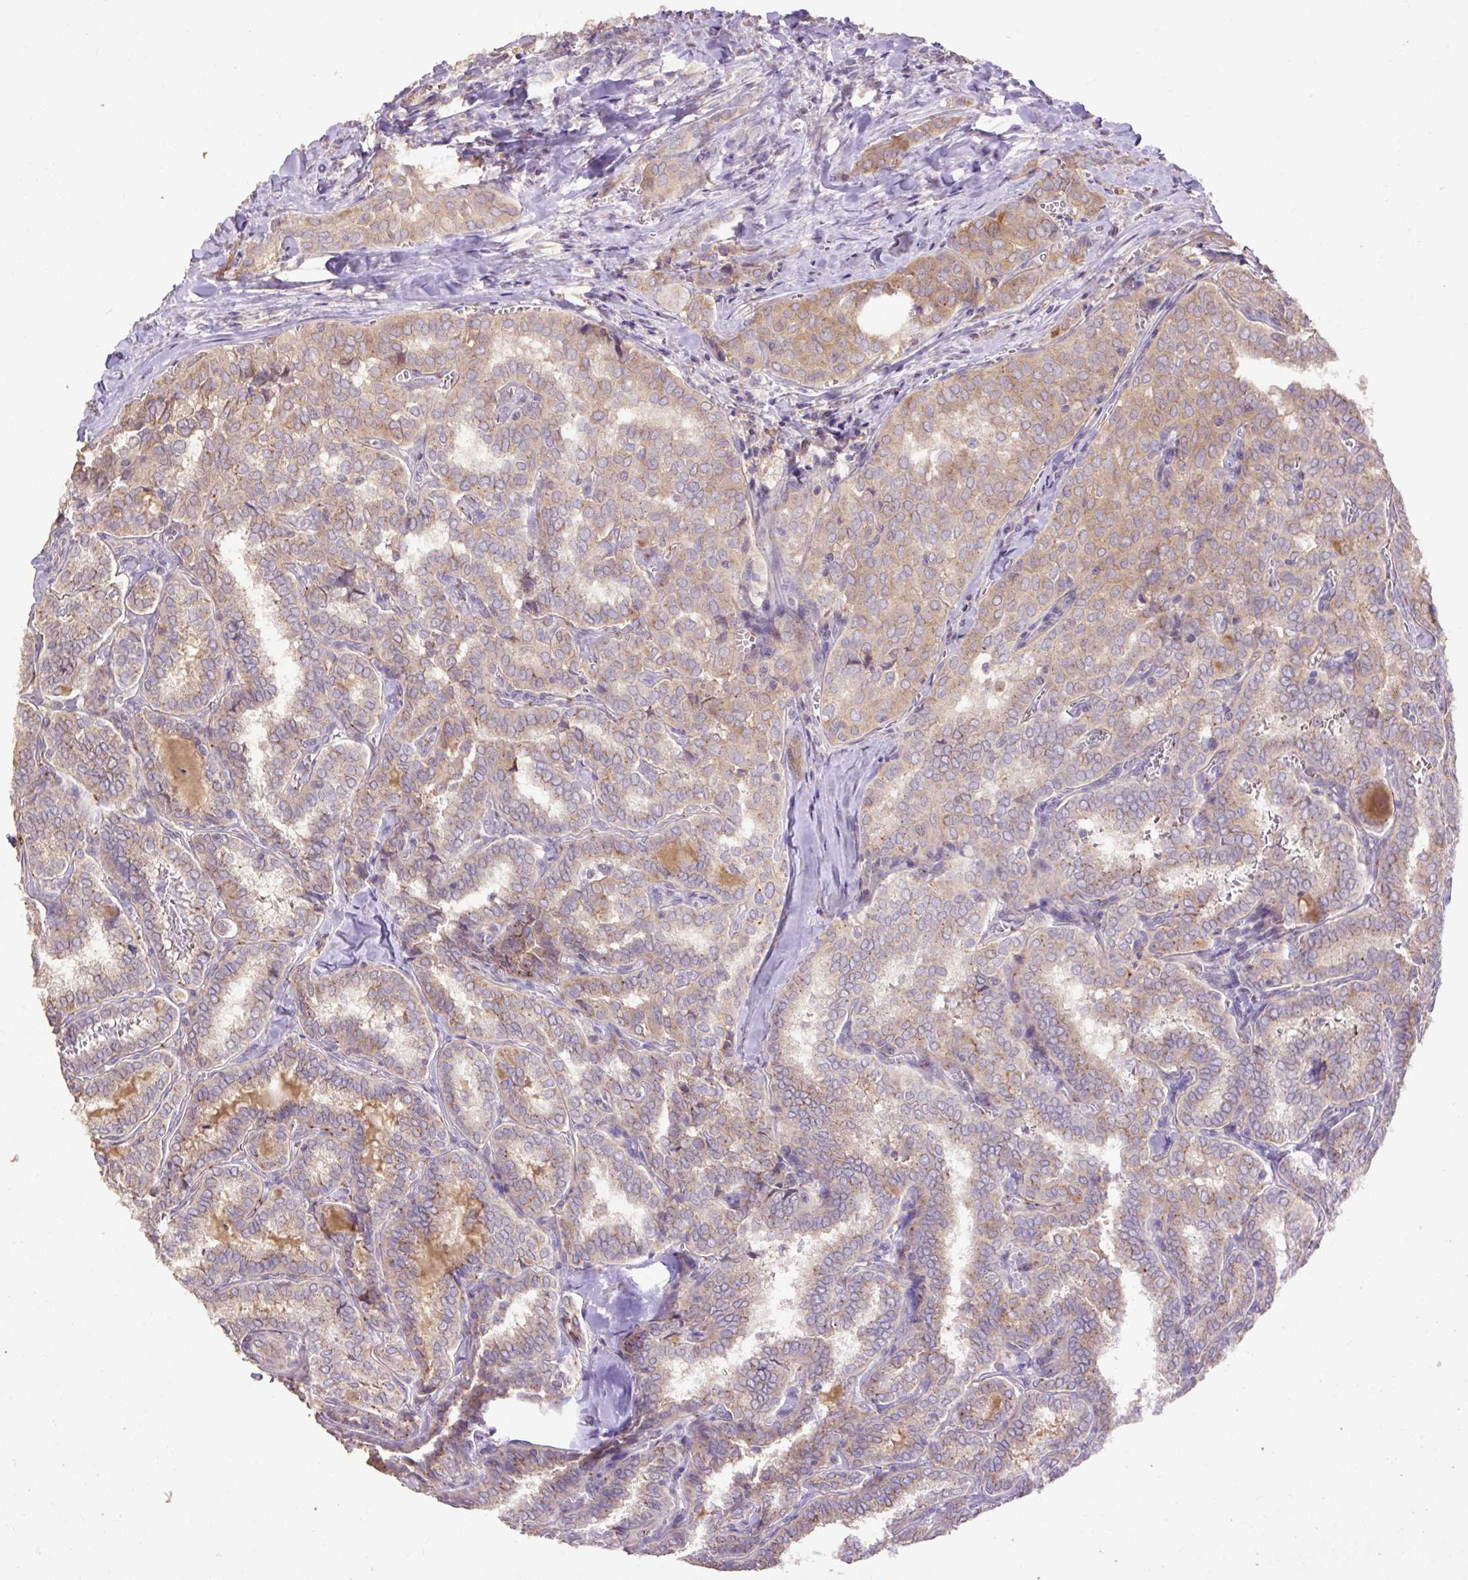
{"staining": {"intensity": "moderate", "quantity": "25%-75%", "location": "cytoplasmic/membranous"}, "tissue": "thyroid cancer", "cell_type": "Tumor cells", "image_type": "cancer", "snomed": [{"axis": "morphology", "description": "Papillary adenocarcinoma, NOS"}, {"axis": "topography", "description": "Thyroid gland"}], "caption": "A high-resolution histopathology image shows IHC staining of thyroid cancer (papillary adenocarcinoma), which shows moderate cytoplasmic/membranous staining in about 25%-75% of tumor cells.", "gene": "ABR", "patient": {"sex": "female", "age": 30}}